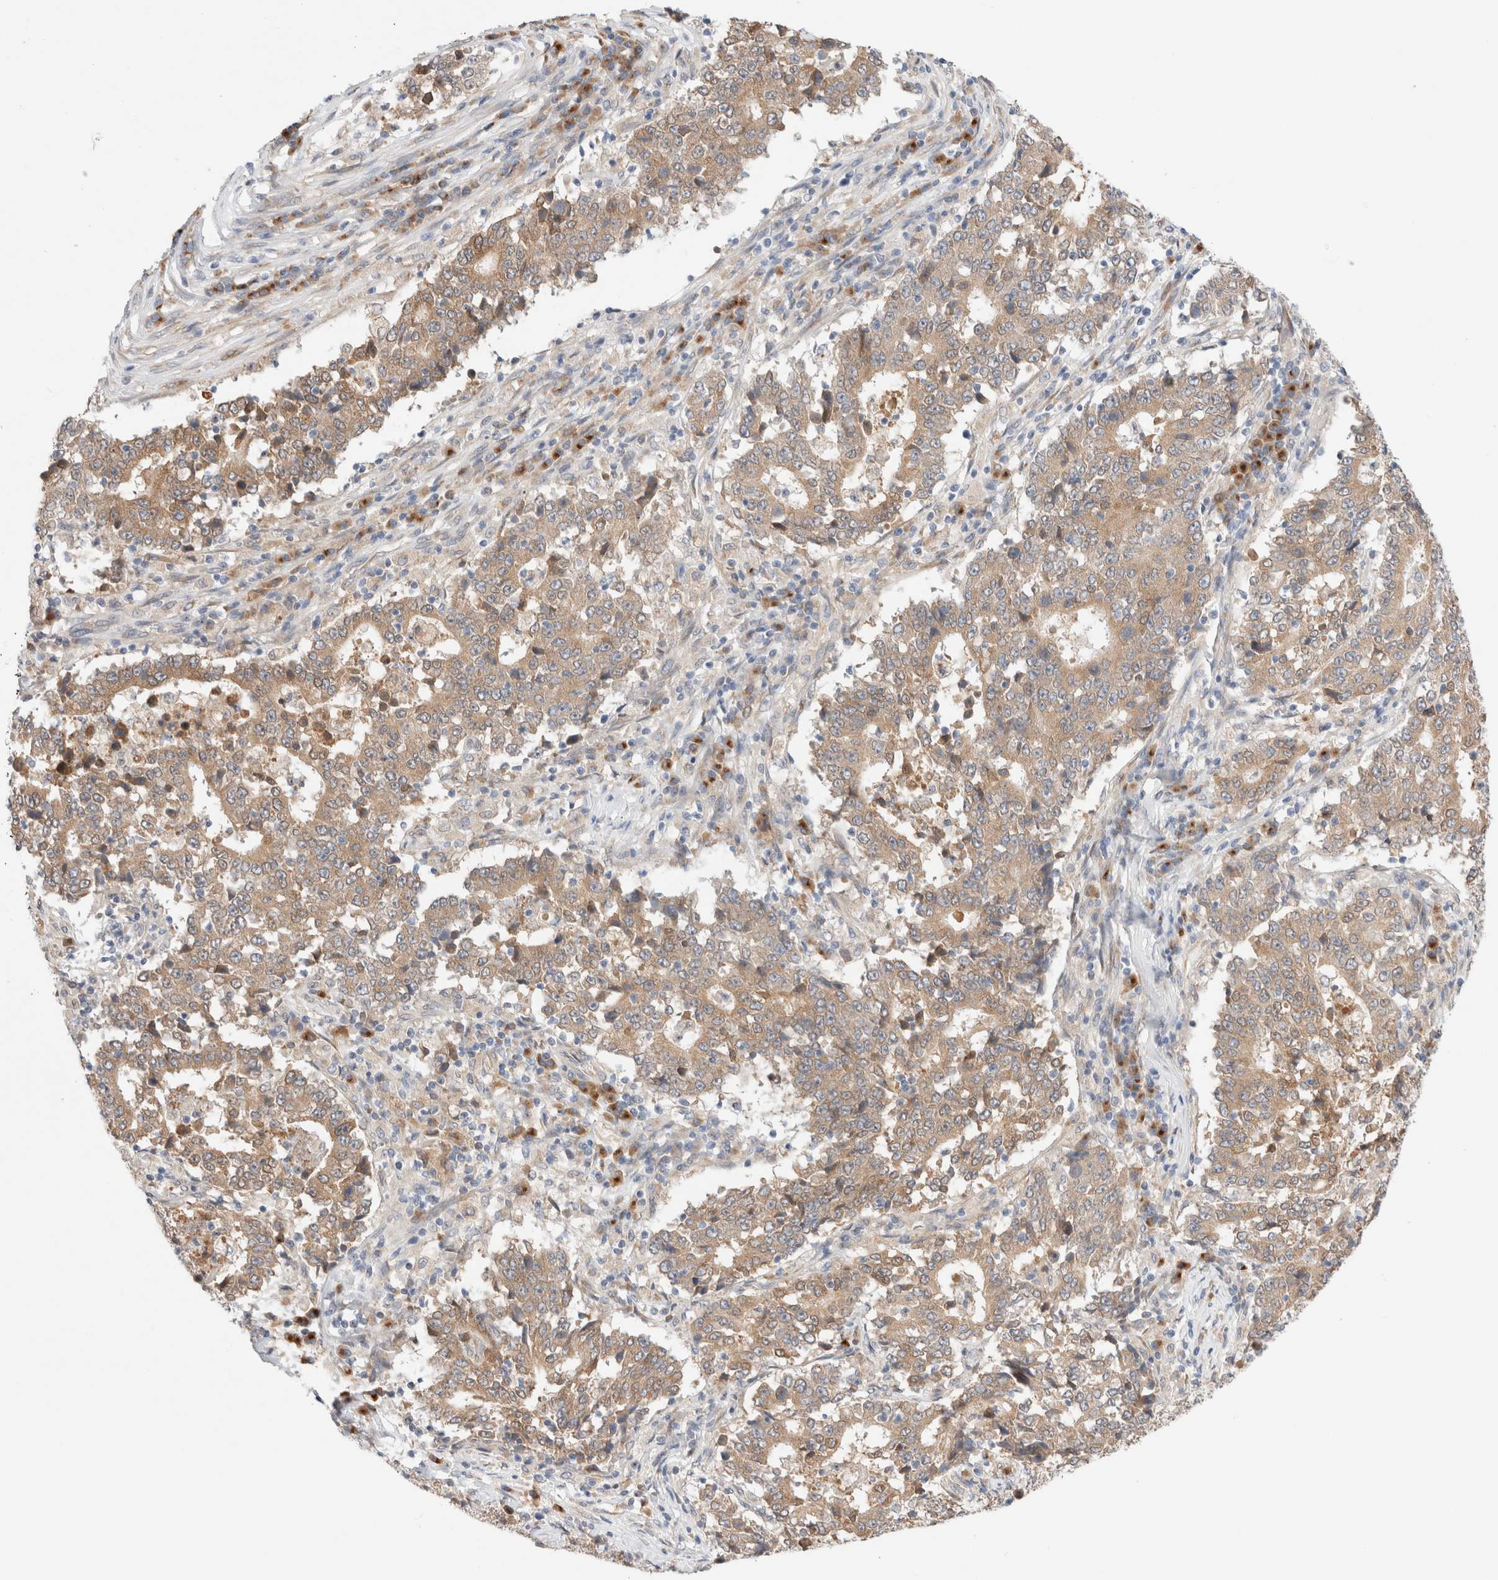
{"staining": {"intensity": "weak", "quantity": ">75%", "location": "cytoplasmic/membranous"}, "tissue": "stomach cancer", "cell_type": "Tumor cells", "image_type": "cancer", "snomed": [{"axis": "morphology", "description": "Adenocarcinoma, NOS"}, {"axis": "topography", "description": "Stomach"}], "caption": "A brown stain labels weak cytoplasmic/membranous positivity of a protein in human stomach cancer (adenocarcinoma) tumor cells.", "gene": "LMAN2L", "patient": {"sex": "male", "age": 59}}